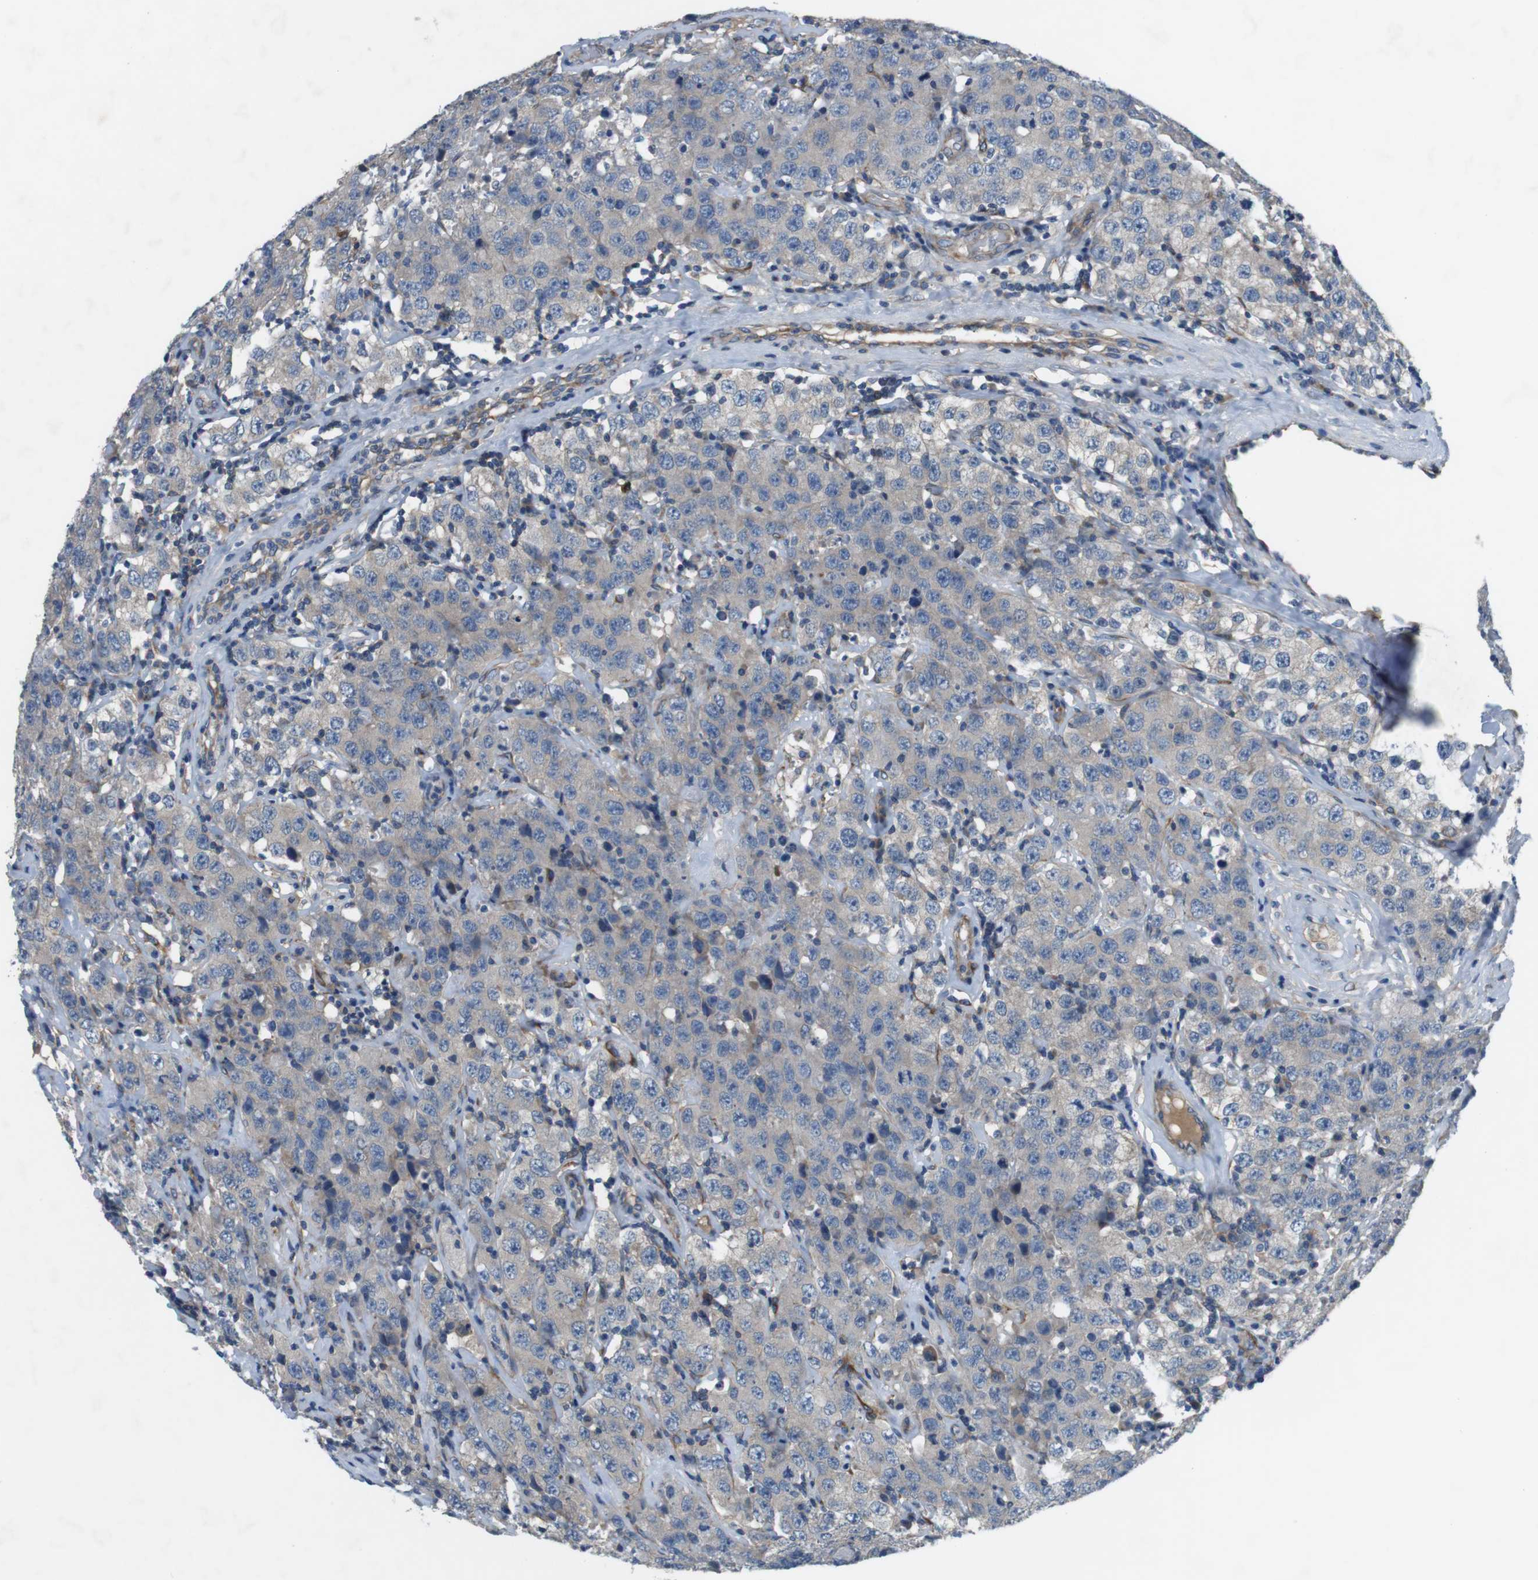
{"staining": {"intensity": "negative", "quantity": "none", "location": "none"}, "tissue": "testis cancer", "cell_type": "Tumor cells", "image_type": "cancer", "snomed": [{"axis": "morphology", "description": "Seminoma, NOS"}, {"axis": "topography", "description": "Testis"}], "caption": "Testis seminoma stained for a protein using immunohistochemistry (IHC) displays no positivity tumor cells.", "gene": "DCLK1", "patient": {"sex": "male", "age": 52}}